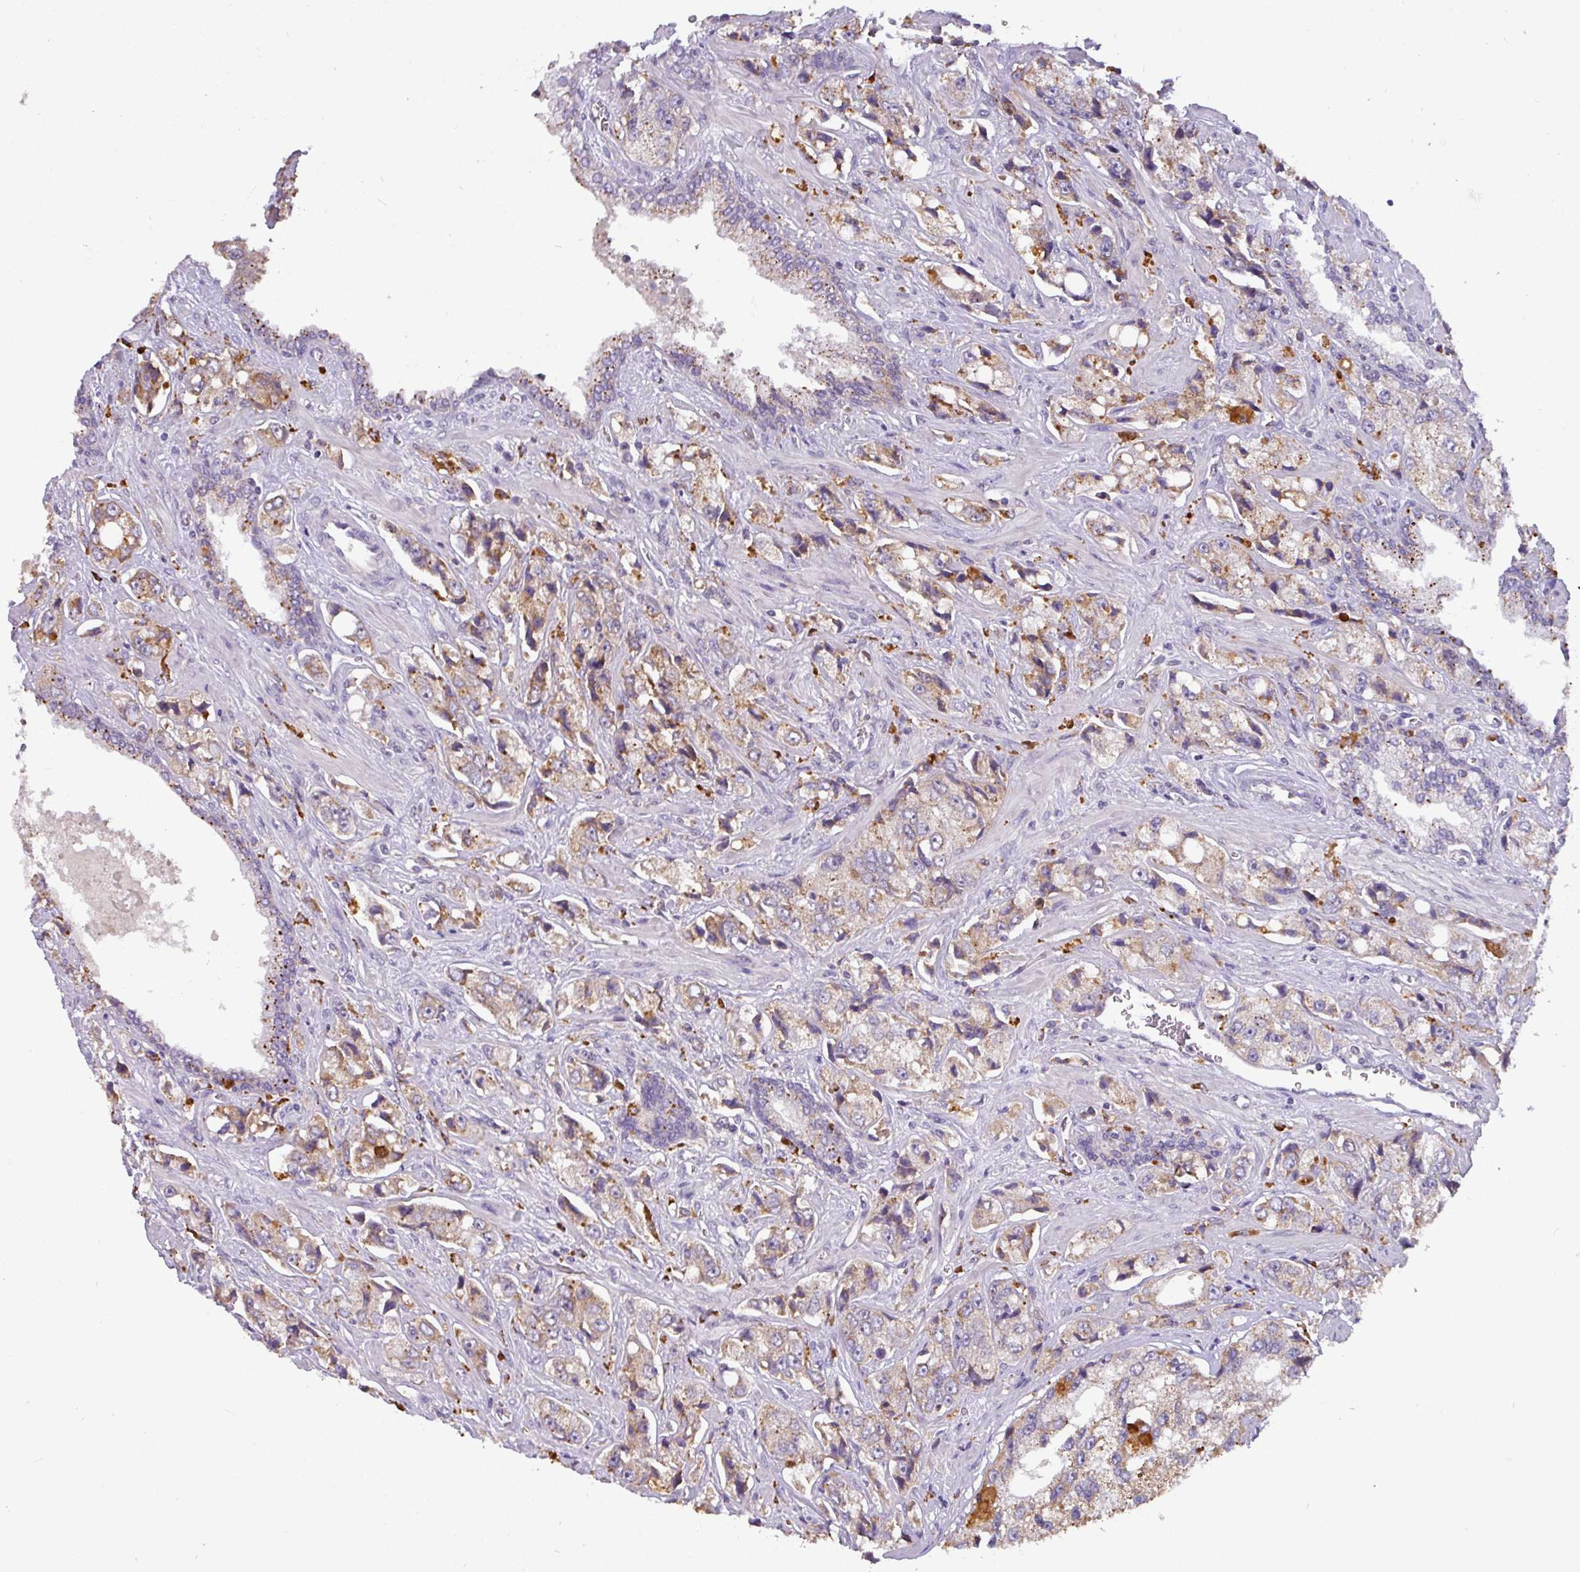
{"staining": {"intensity": "weak", "quantity": ">75%", "location": "cytoplasmic/membranous"}, "tissue": "prostate cancer", "cell_type": "Tumor cells", "image_type": "cancer", "snomed": [{"axis": "morphology", "description": "Adenocarcinoma, High grade"}, {"axis": "topography", "description": "Prostate"}], "caption": "Prostate cancer stained for a protein exhibits weak cytoplasmic/membranous positivity in tumor cells.", "gene": "GCNT7", "patient": {"sex": "male", "age": 74}}